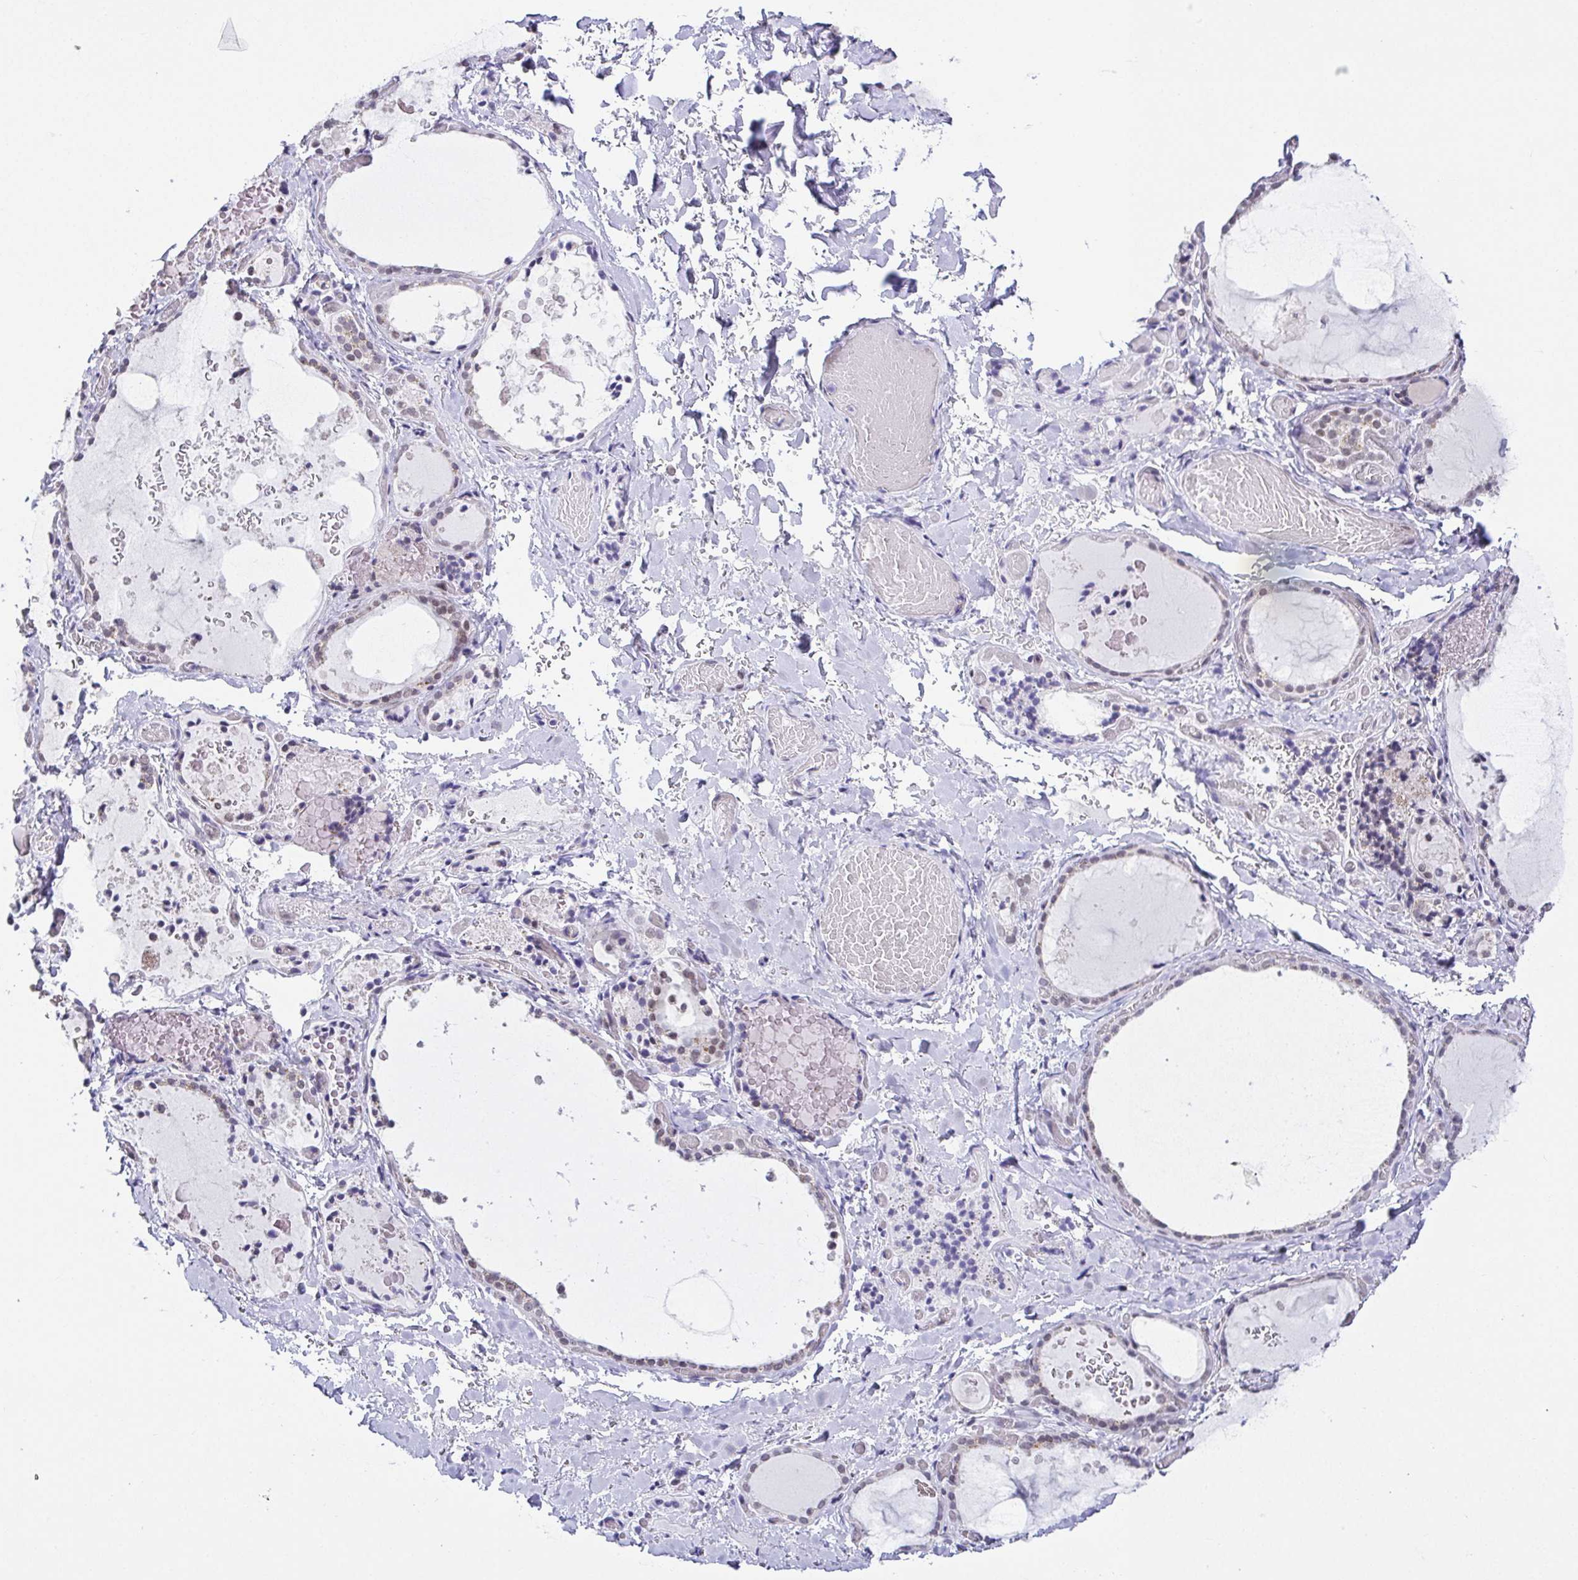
{"staining": {"intensity": "moderate", "quantity": "25%-75%", "location": "cytoplasmic/membranous,nuclear"}, "tissue": "thyroid gland", "cell_type": "Glandular cells", "image_type": "normal", "snomed": [{"axis": "morphology", "description": "Normal tissue, NOS"}, {"axis": "topography", "description": "Thyroid gland"}], "caption": "DAB (3,3'-diaminobenzidine) immunohistochemical staining of benign human thyroid gland displays moderate cytoplasmic/membranous,nuclear protein staining in approximately 25%-75% of glandular cells.", "gene": "RBM3", "patient": {"sex": "female", "age": 56}}